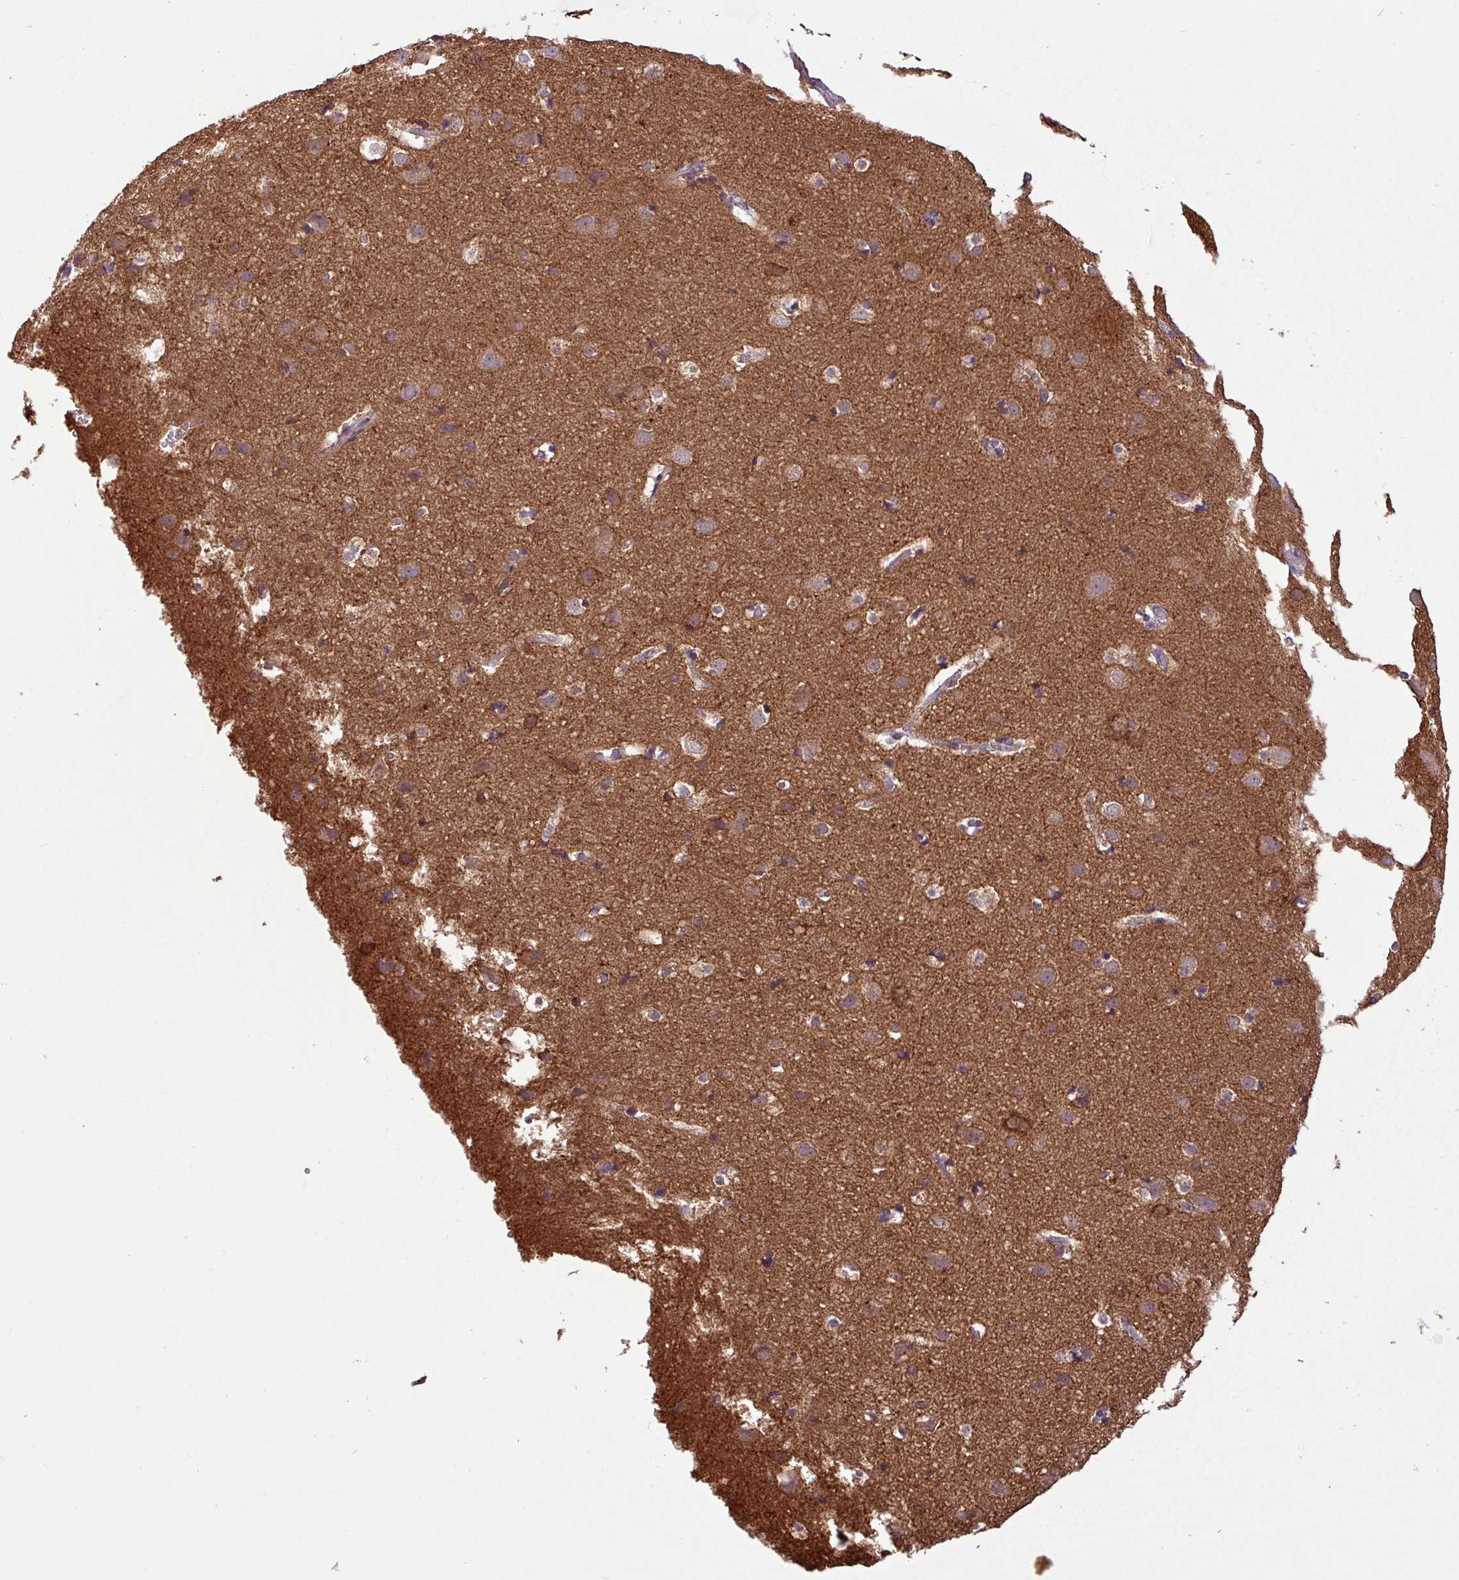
{"staining": {"intensity": "moderate", "quantity": ">75%", "location": "cytoplasmic/membranous"}, "tissue": "cerebral cortex", "cell_type": "Endothelial cells", "image_type": "normal", "snomed": [{"axis": "morphology", "description": "Normal tissue, NOS"}, {"axis": "topography", "description": "Cerebral cortex"}], "caption": "Protein expression by immunohistochemistry demonstrates moderate cytoplasmic/membranous staining in about >75% of endothelial cells in unremarkable cerebral cortex. The protein of interest is shown in brown color, while the nuclei are stained blue.", "gene": "MCTP2", "patient": {"sex": "male", "age": 54}}